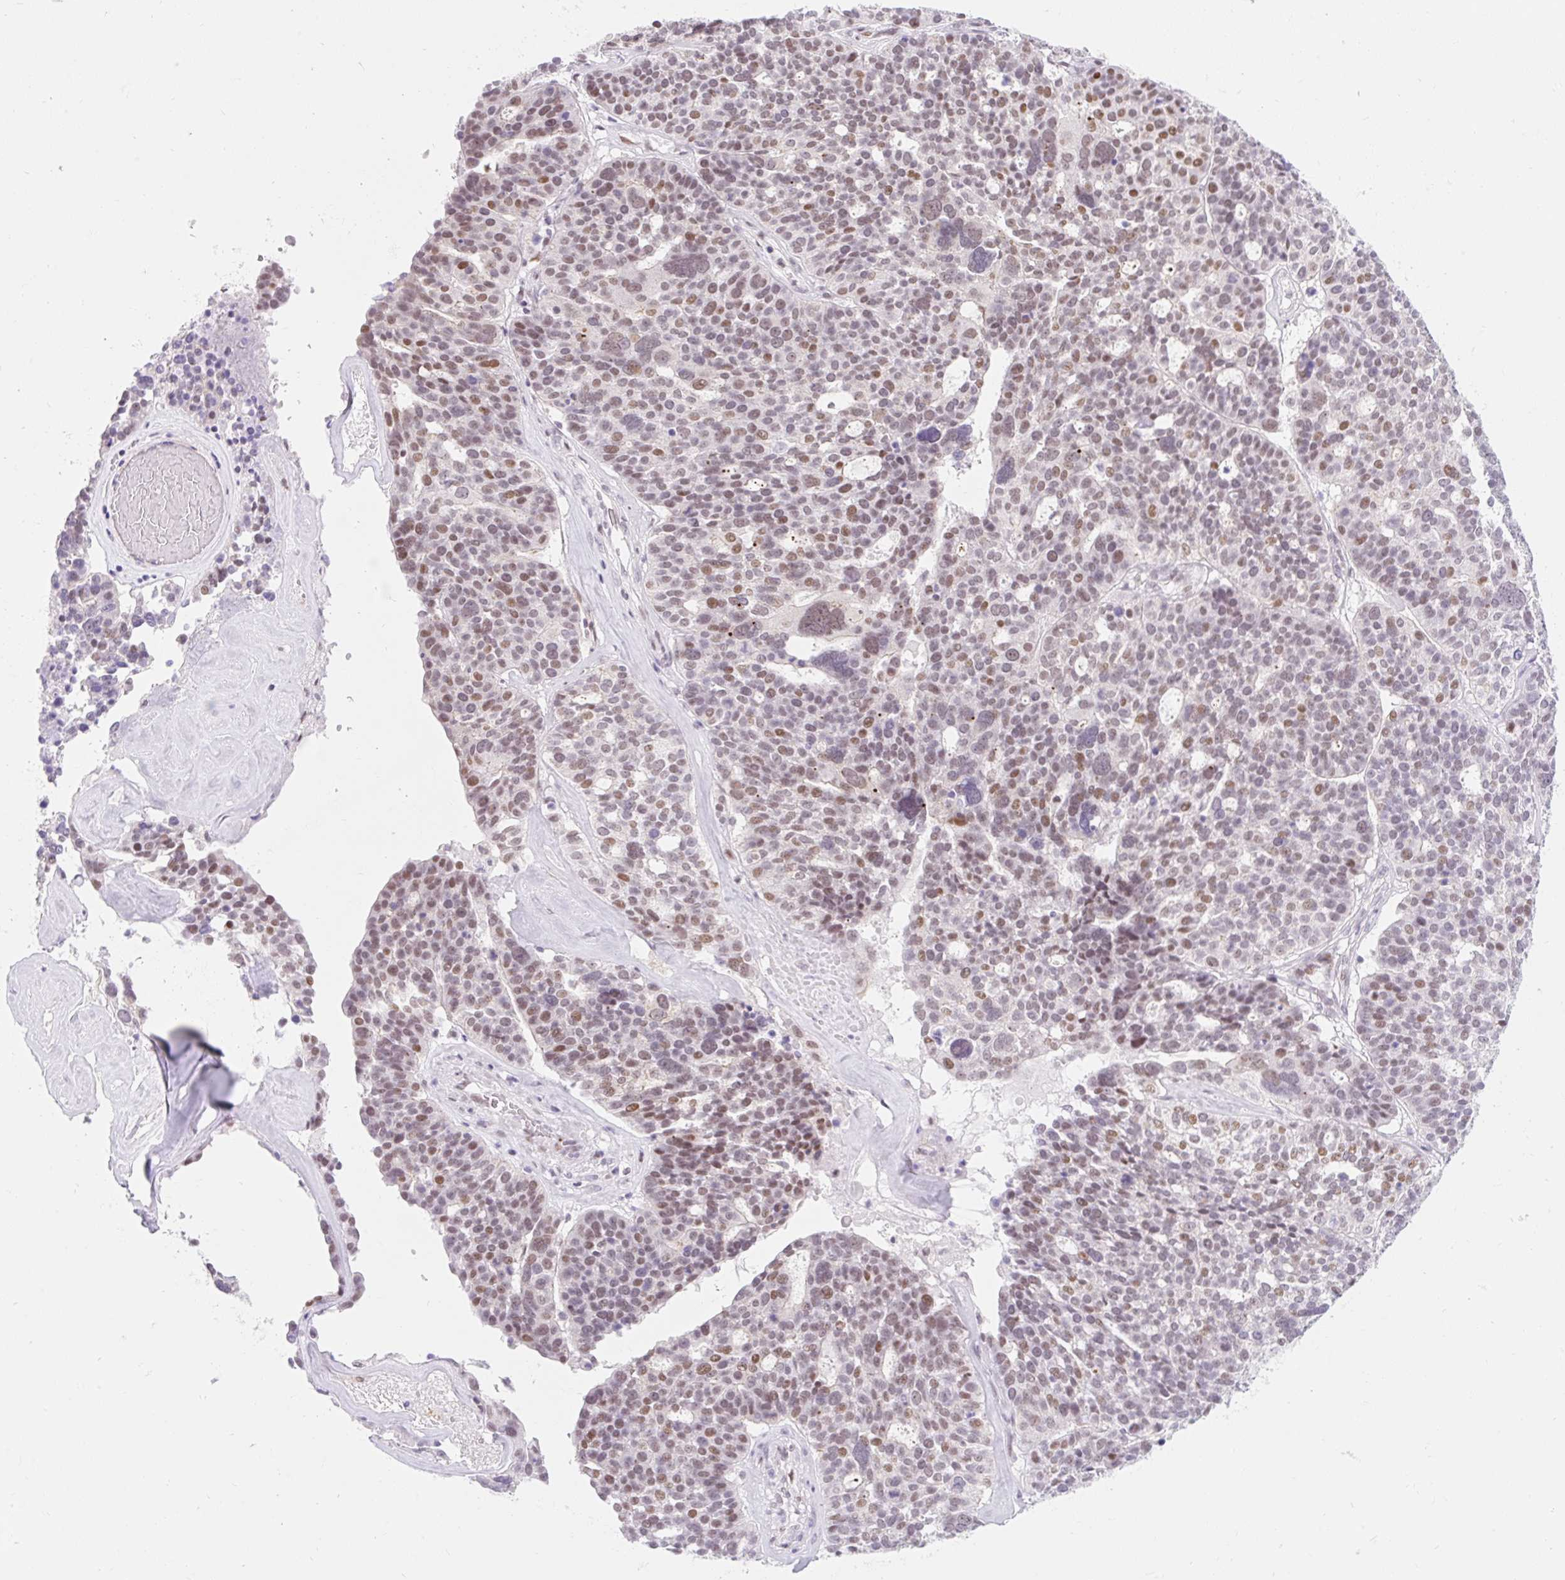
{"staining": {"intensity": "moderate", "quantity": "<25%", "location": "nuclear"}, "tissue": "ovarian cancer", "cell_type": "Tumor cells", "image_type": "cancer", "snomed": [{"axis": "morphology", "description": "Cystadenocarcinoma, serous, NOS"}, {"axis": "topography", "description": "Ovary"}], "caption": "Serous cystadenocarcinoma (ovarian) stained with DAB (3,3'-diaminobenzidine) IHC demonstrates low levels of moderate nuclear staining in about <25% of tumor cells.", "gene": "H2BW1", "patient": {"sex": "female", "age": 59}}